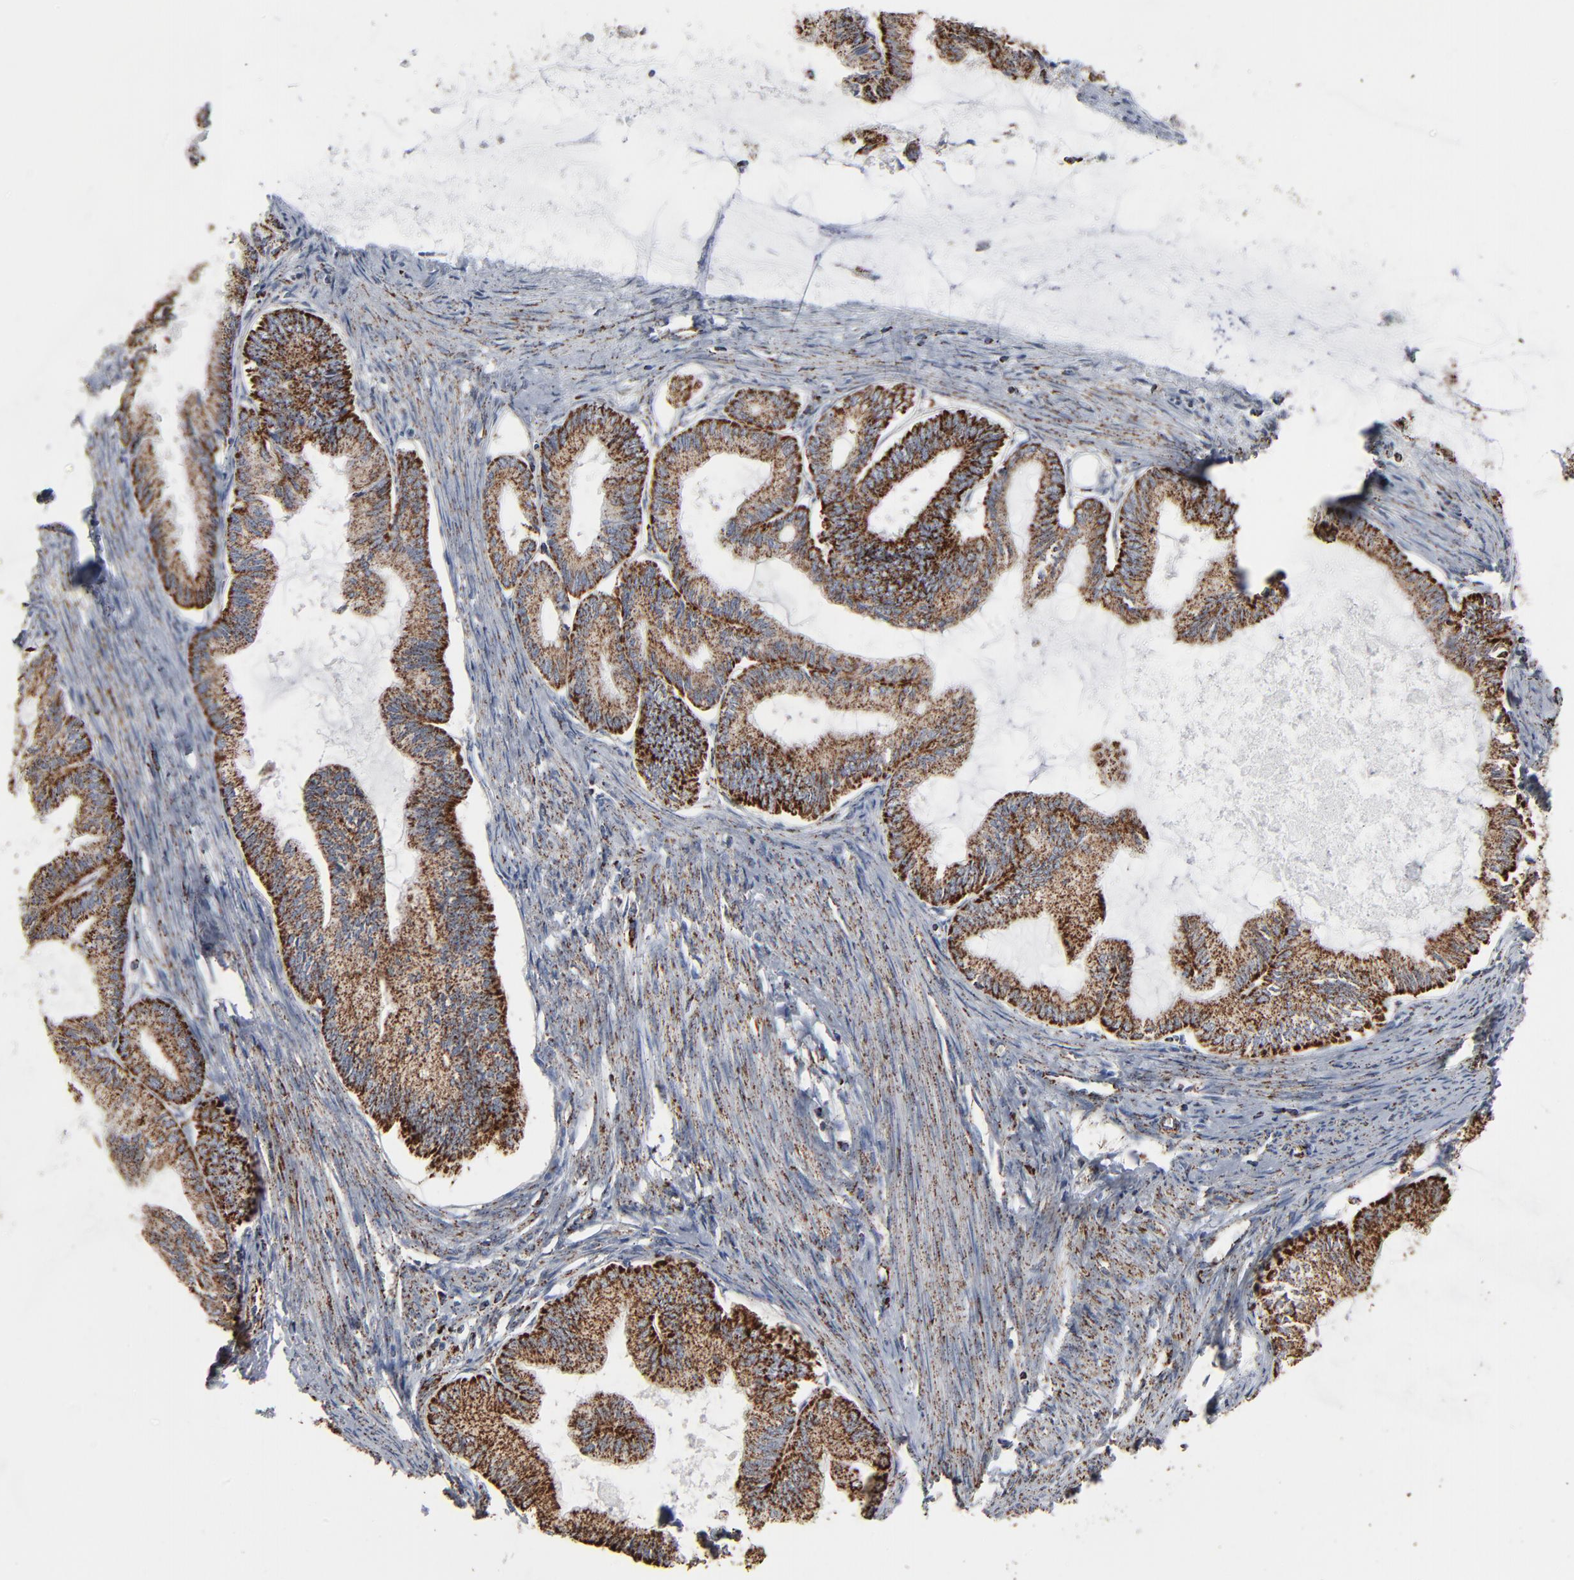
{"staining": {"intensity": "strong", "quantity": ">75%", "location": "cytoplasmic/membranous"}, "tissue": "endometrial cancer", "cell_type": "Tumor cells", "image_type": "cancer", "snomed": [{"axis": "morphology", "description": "Adenocarcinoma, NOS"}, {"axis": "topography", "description": "Endometrium"}], "caption": "Tumor cells reveal high levels of strong cytoplasmic/membranous positivity in about >75% of cells in endometrial cancer (adenocarcinoma).", "gene": "UQCRC1", "patient": {"sex": "female", "age": 86}}